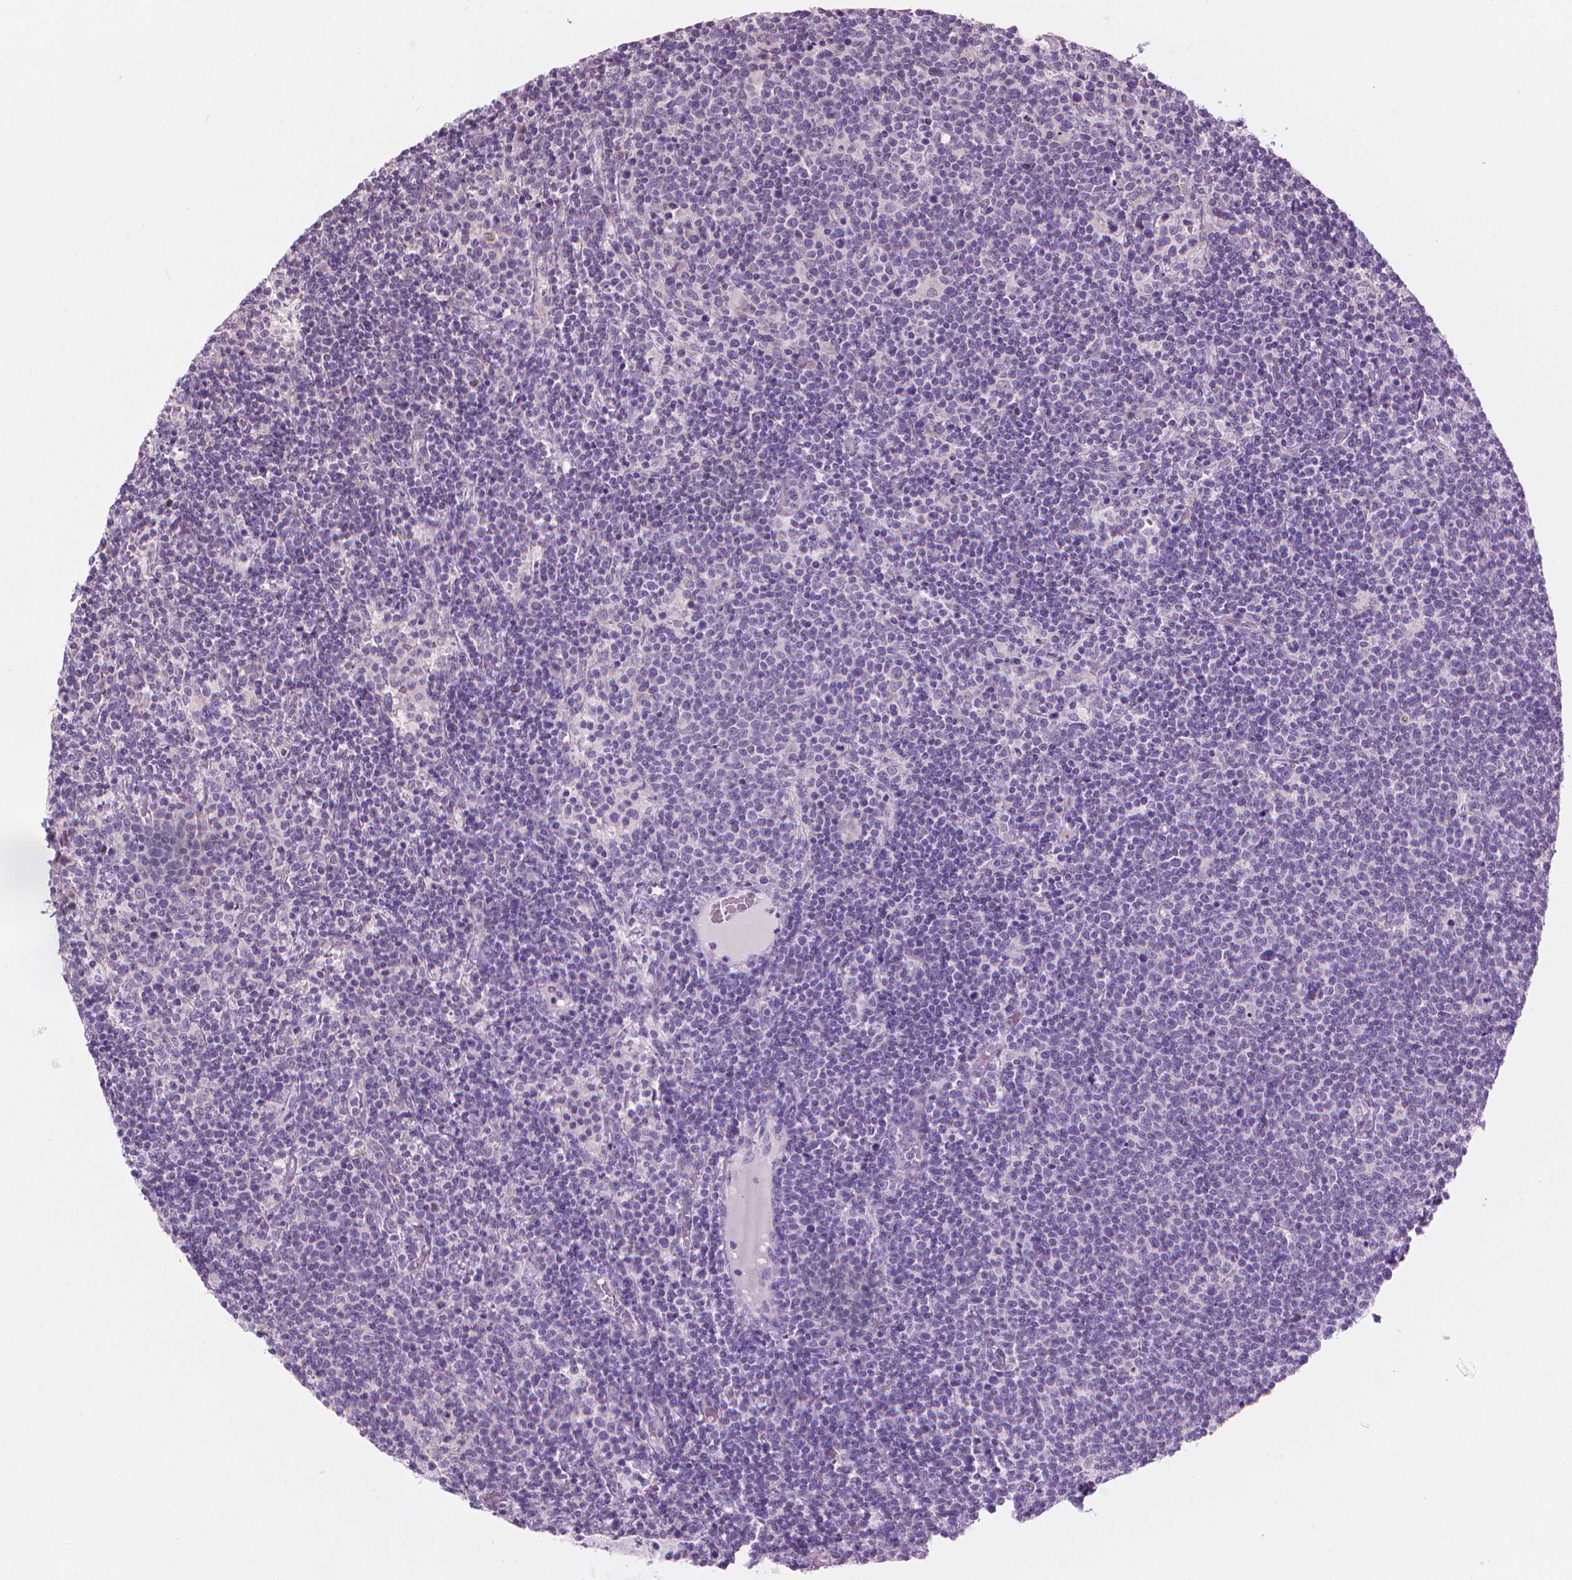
{"staining": {"intensity": "negative", "quantity": "none", "location": "none"}, "tissue": "lymphoma", "cell_type": "Tumor cells", "image_type": "cancer", "snomed": [{"axis": "morphology", "description": "Malignant lymphoma, non-Hodgkin's type, High grade"}, {"axis": "topography", "description": "Lymph node"}], "caption": "Tumor cells show no significant protein staining in lymphoma.", "gene": "CFAP126", "patient": {"sex": "male", "age": 61}}